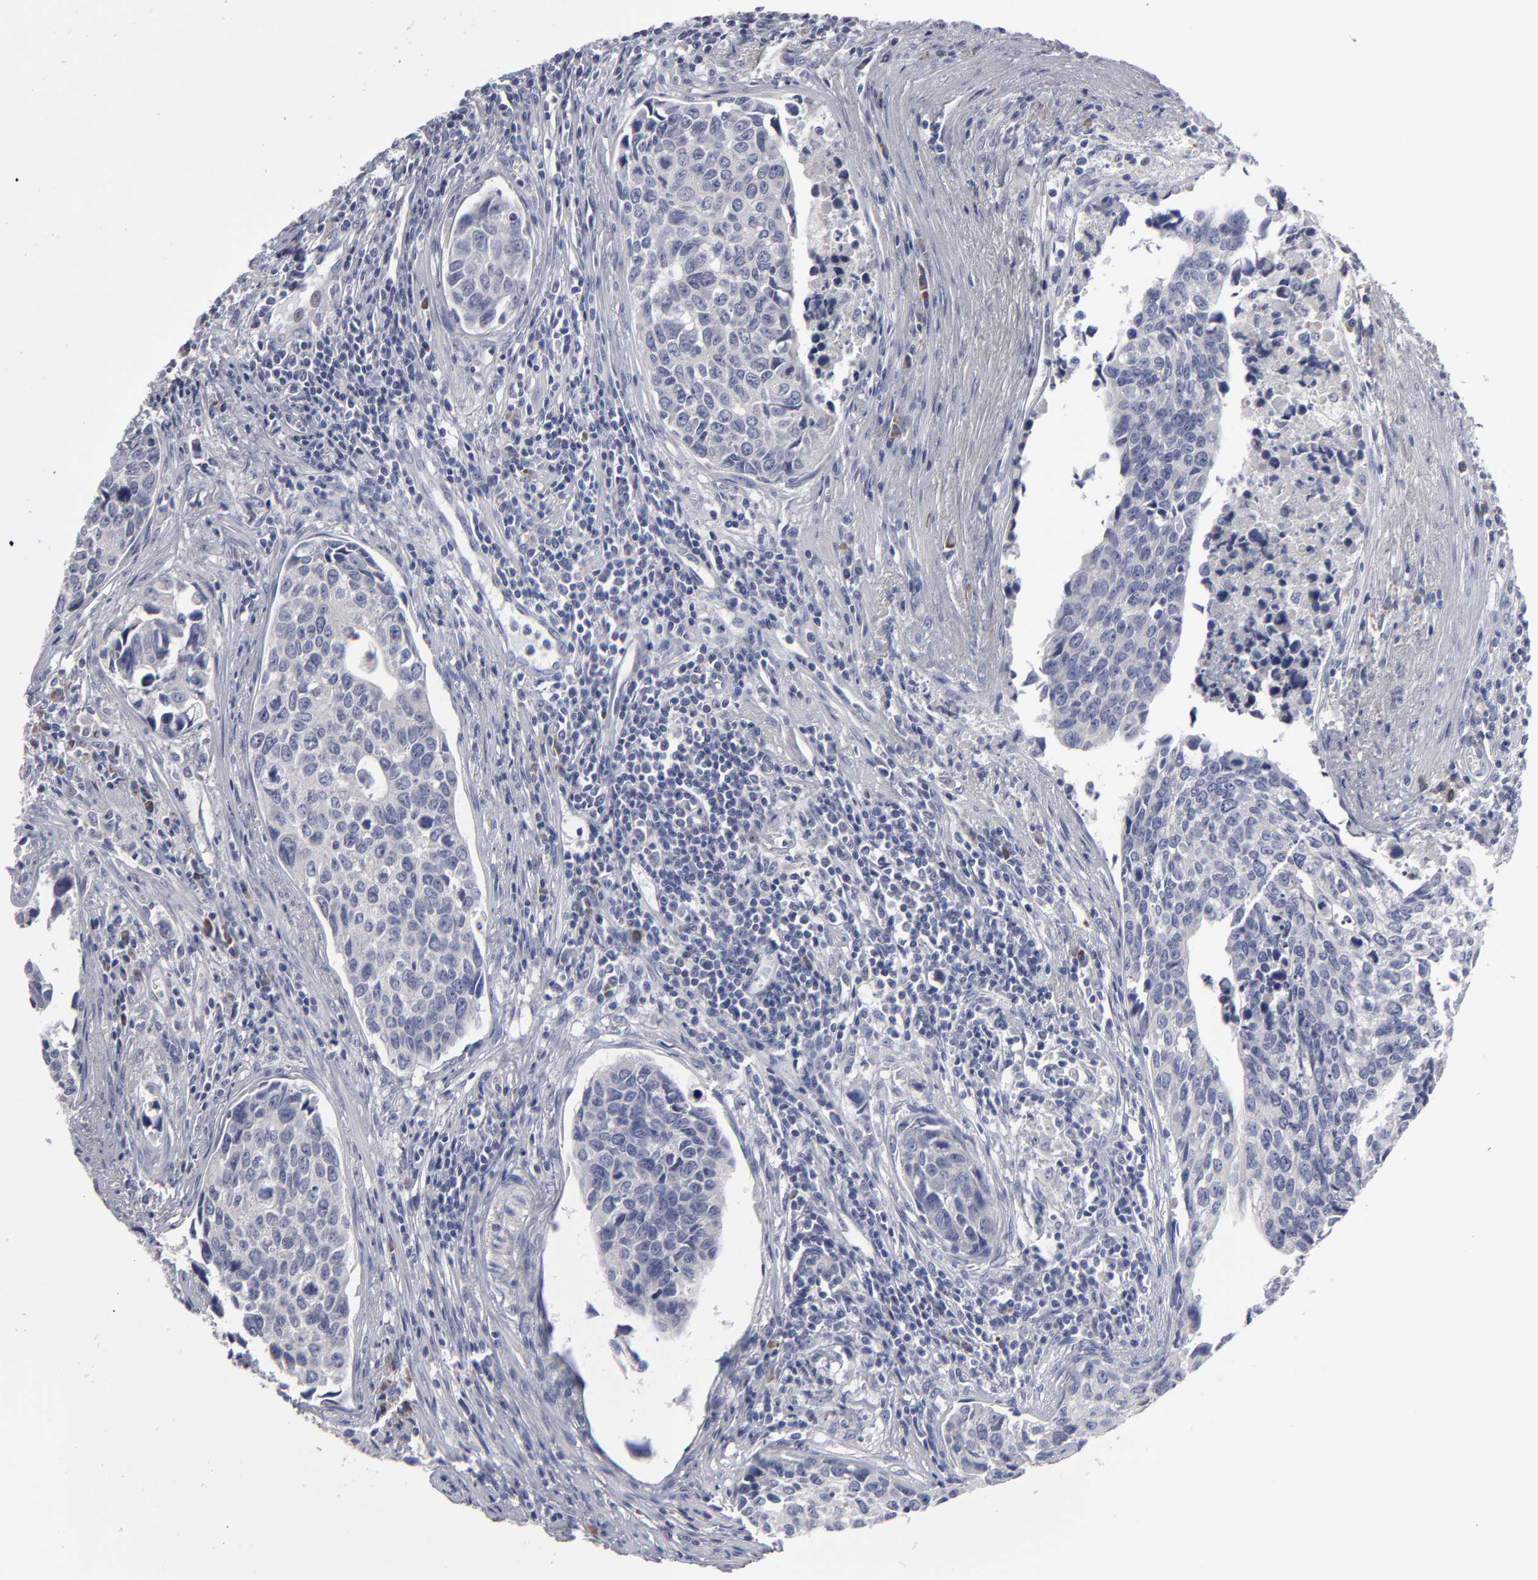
{"staining": {"intensity": "negative", "quantity": "none", "location": "none"}, "tissue": "urothelial cancer", "cell_type": "Tumor cells", "image_type": "cancer", "snomed": [{"axis": "morphology", "description": "Urothelial carcinoma, High grade"}, {"axis": "topography", "description": "Urinary bladder"}], "caption": "Tumor cells are negative for protein expression in human urothelial carcinoma (high-grade). The staining is performed using DAB (3,3'-diaminobenzidine) brown chromogen with nuclei counter-stained in using hematoxylin.", "gene": "CCDC80", "patient": {"sex": "male", "age": 81}}